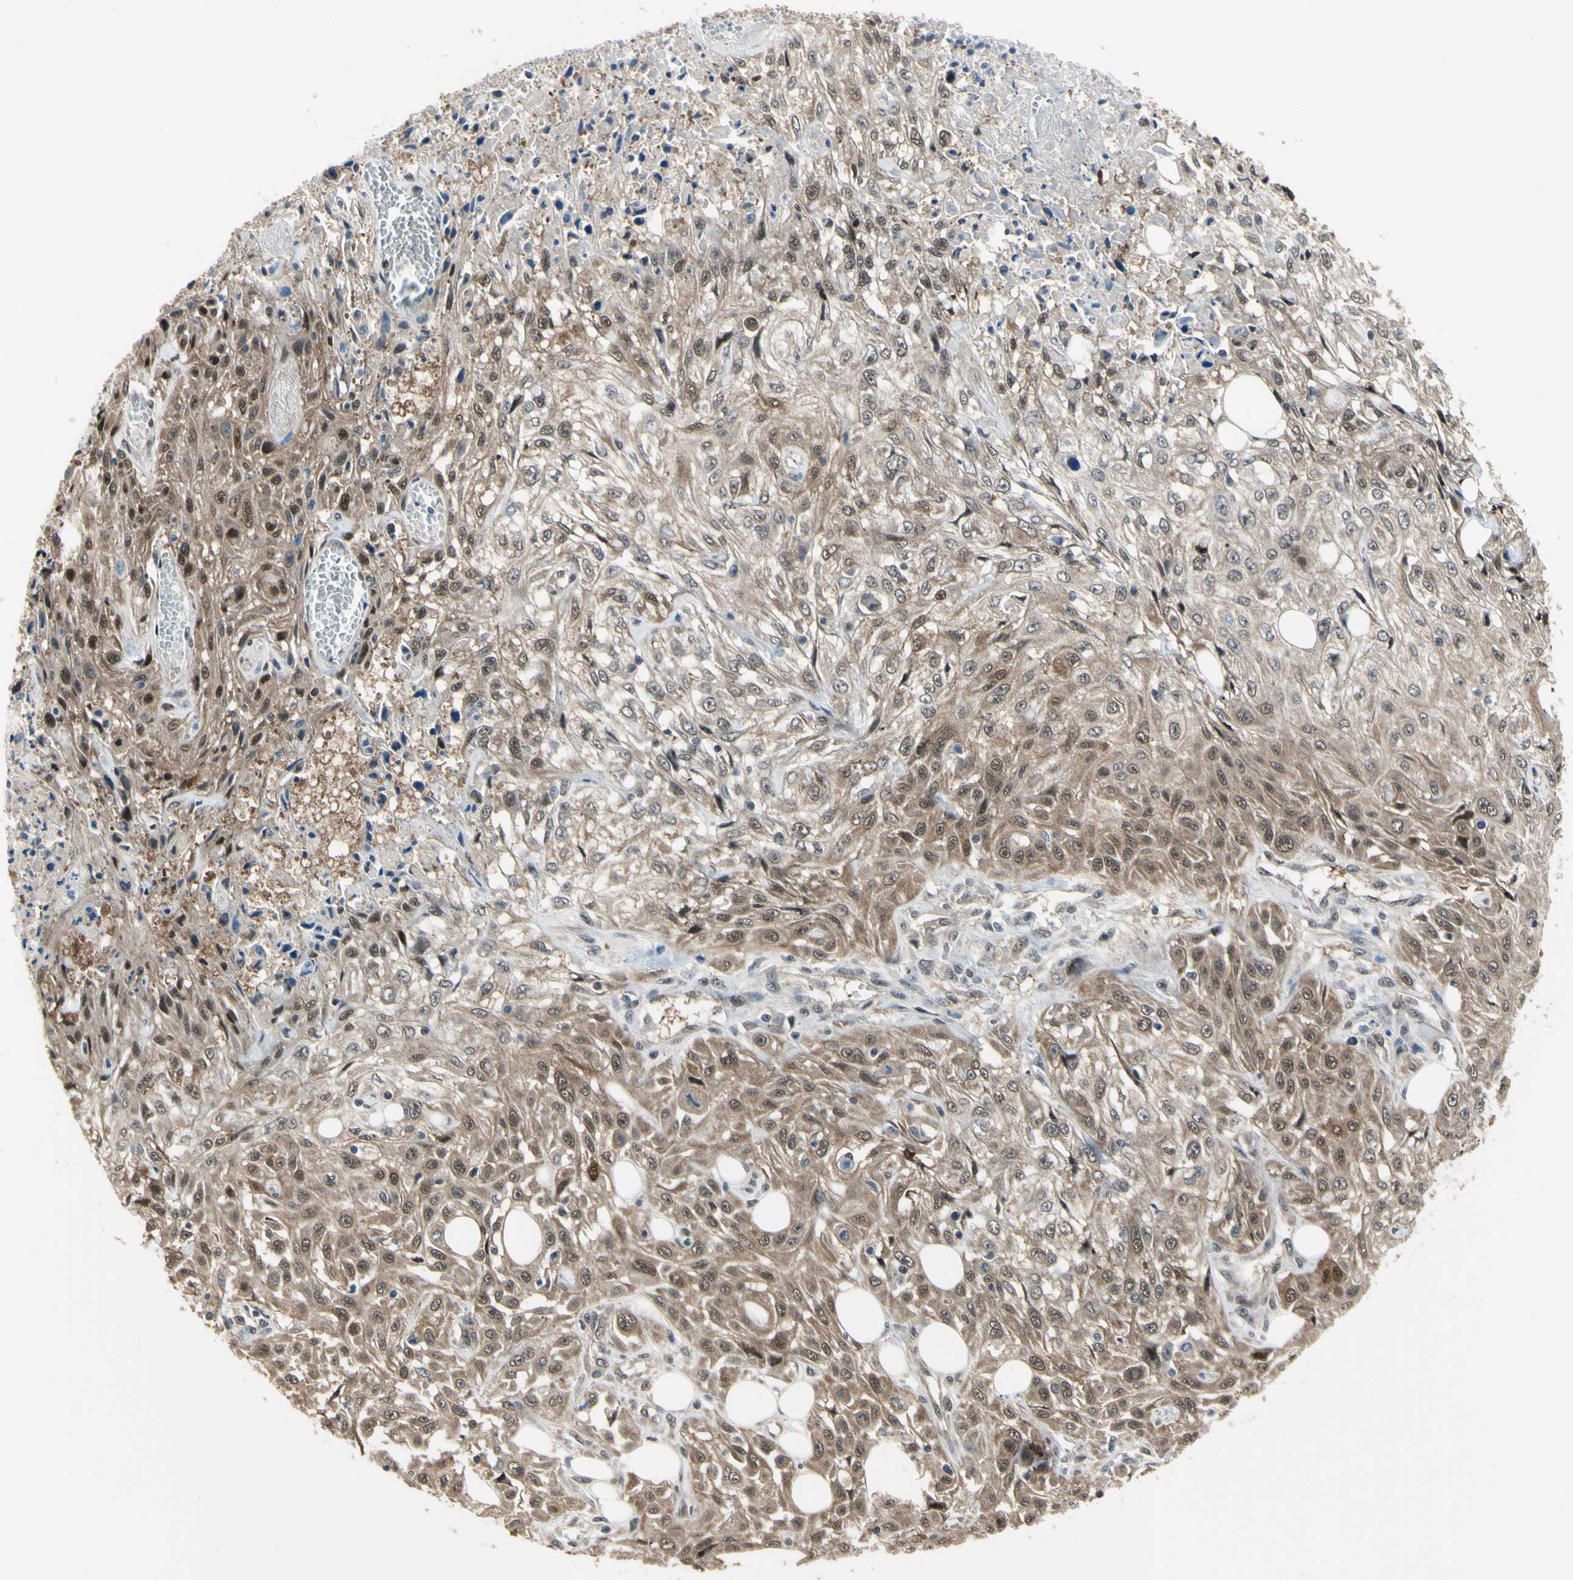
{"staining": {"intensity": "moderate", "quantity": "25%-75%", "location": "cytoplasmic/membranous,nuclear"}, "tissue": "skin cancer", "cell_type": "Tumor cells", "image_type": "cancer", "snomed": [{"axis": "morphology", "description": "Squamous cell carcinoma, NOS"}, {"axis": "morphology", "description": "Squamous cell carcinoma, metastatic, NOS"}, {"axis": "topography", "description": "Skin"}, {"axis": "topography", "description": "Lymph node"}], "caption": "Immunohistochemistry staining of skin cancer (metastatic squamous cell carcinoma), which exhibits medium levels of moderate cytoplasmic/membranous and nuclear expression in about 25%-75% of tumor cells indicating moderate cytoplasmic/membranous and nuclear protein expression. The staining was performed using DAB (brown) for protein detection and nuclei were counterstained in hematoxylin (blue).", "gene": "HSPA4", "patient": {"sex": "male", "age": 75}}